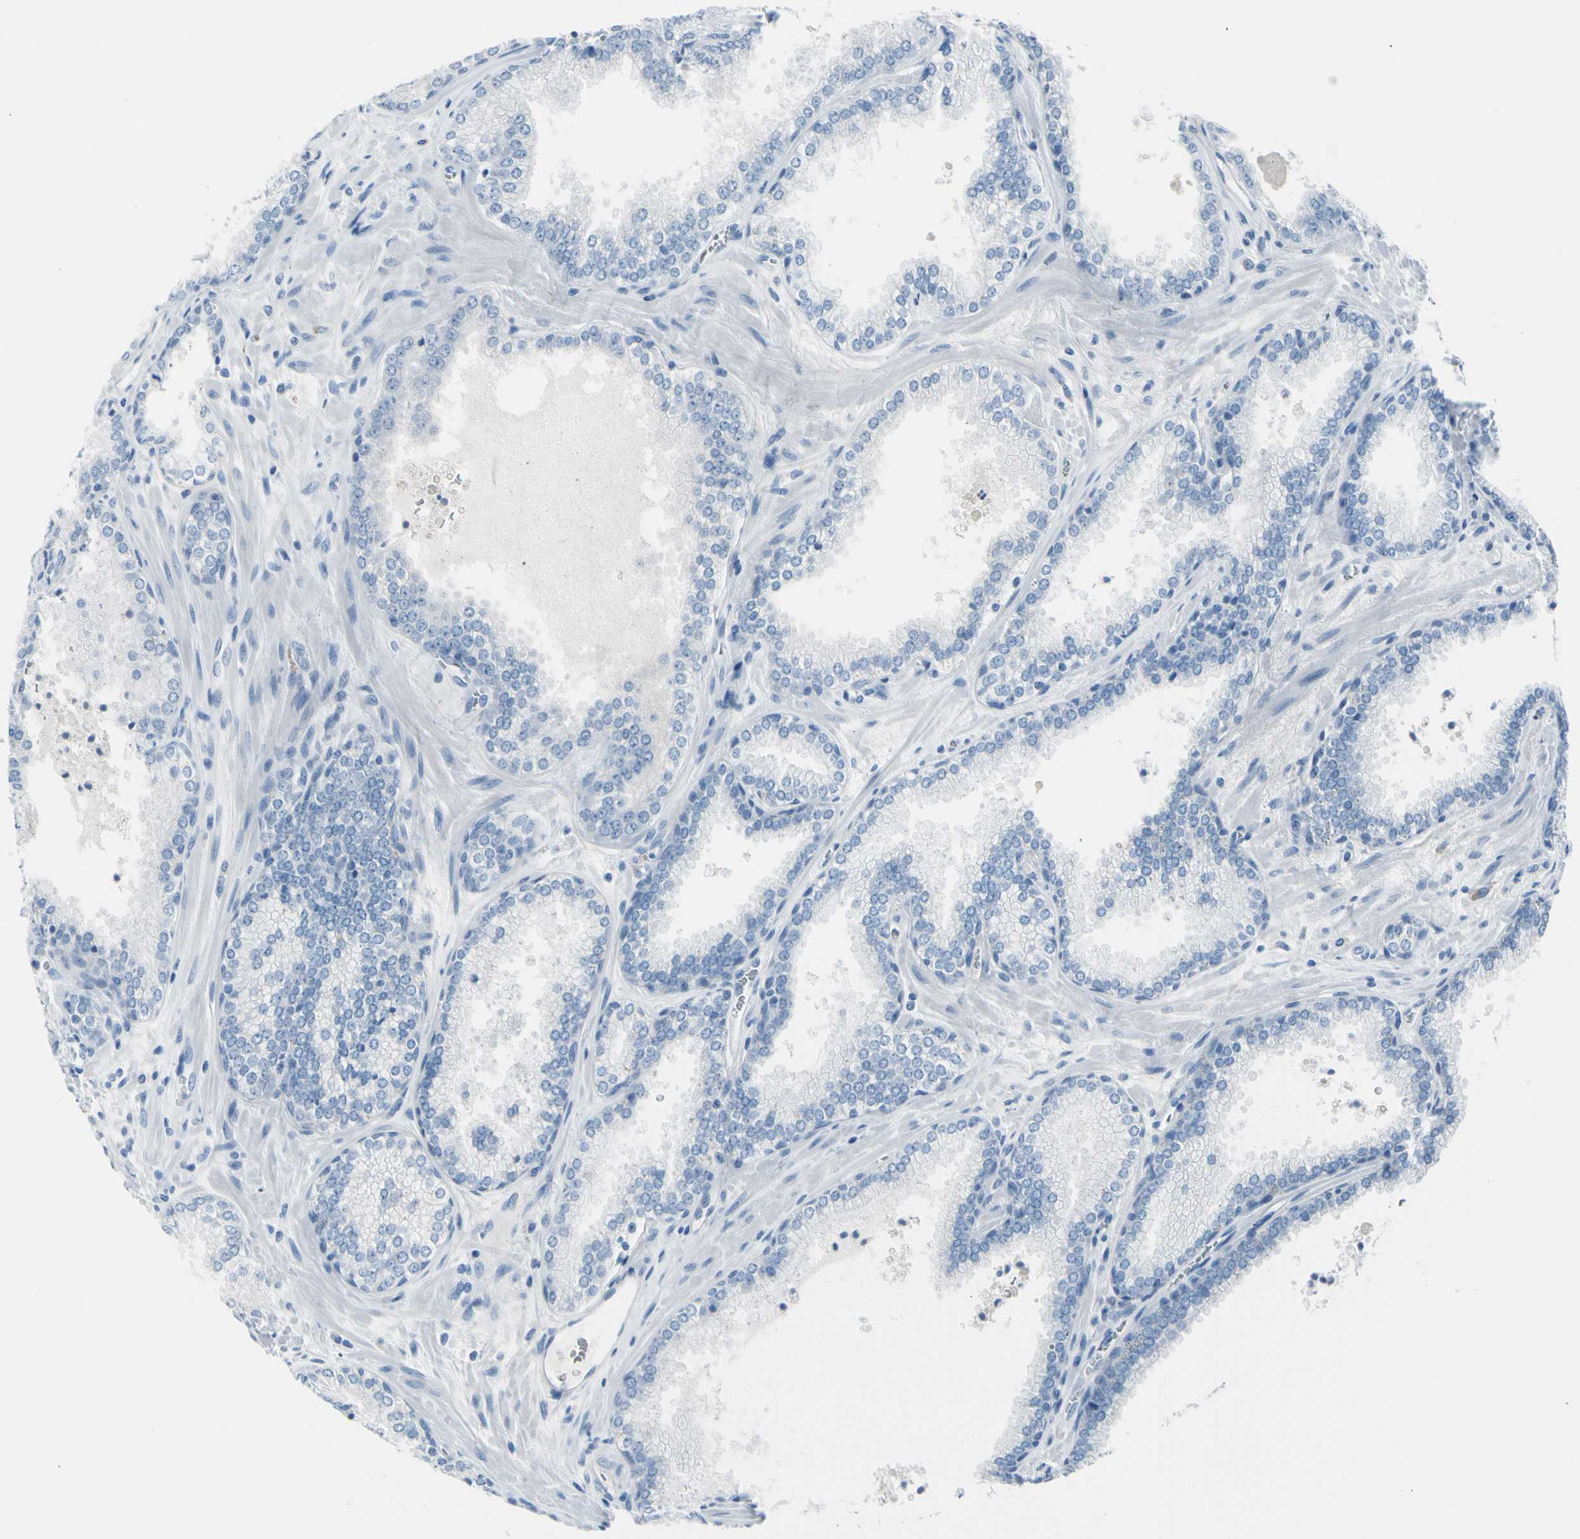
{"staining": {"intensity": "negative", "quantity": "none", "location": "none"}, "tissue": "prostate cancer", "cell_type": "Tumor cells", "image_type": "cancer", "snomed": [{"axis": "morphology", "description": "Adenocarcinoma, Low grade"}, {"axis": "topography", "description": "Prostate"}], "caption": "Protein analysis of prostate cancer shows no significant staining in tumor cells. (IHC, brightfield microscopy, high magnification).", "gene": "TPO", "patient": {"sex": "male", "age": 60}}